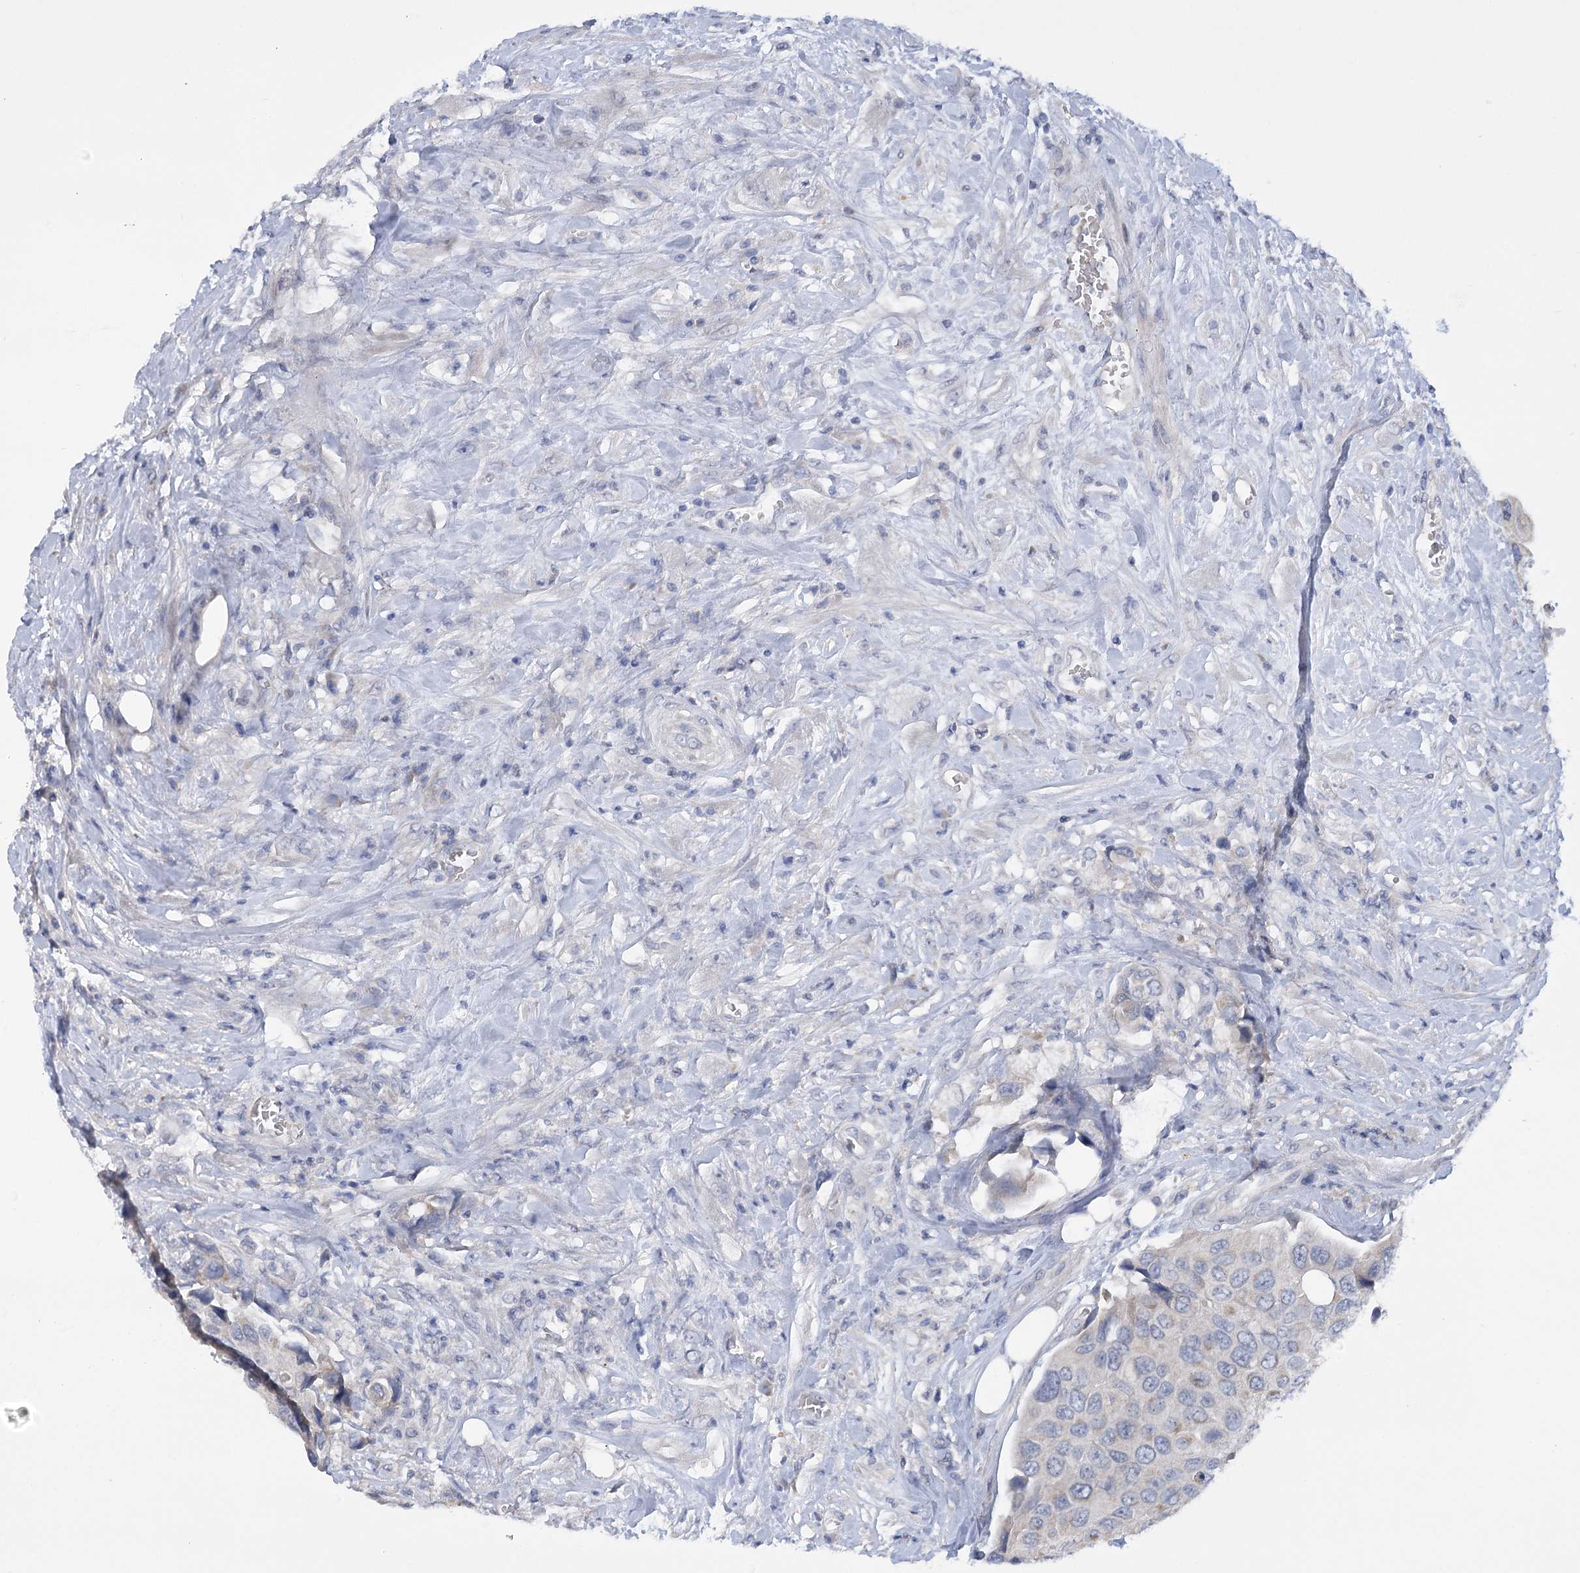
{"staining": {"intensity": "negative", "quantity": "none", "location": "none"}, "tissue": "urothelial cancer", "cell_type": "Tumor cells", "image_type": "cancer", "snomed": [{"axis": "morphology", "description": "Urothelial carcinoma, High grade"}, {"axis": "topography", "description": "Urinary bladder"}], "caption": "Protein analysis of high-grade urothelial carcinoma displays no significant staining in tumor cells.", "gene": "DCUN1D1", "patient": {"sex": "male", "age": 74}}